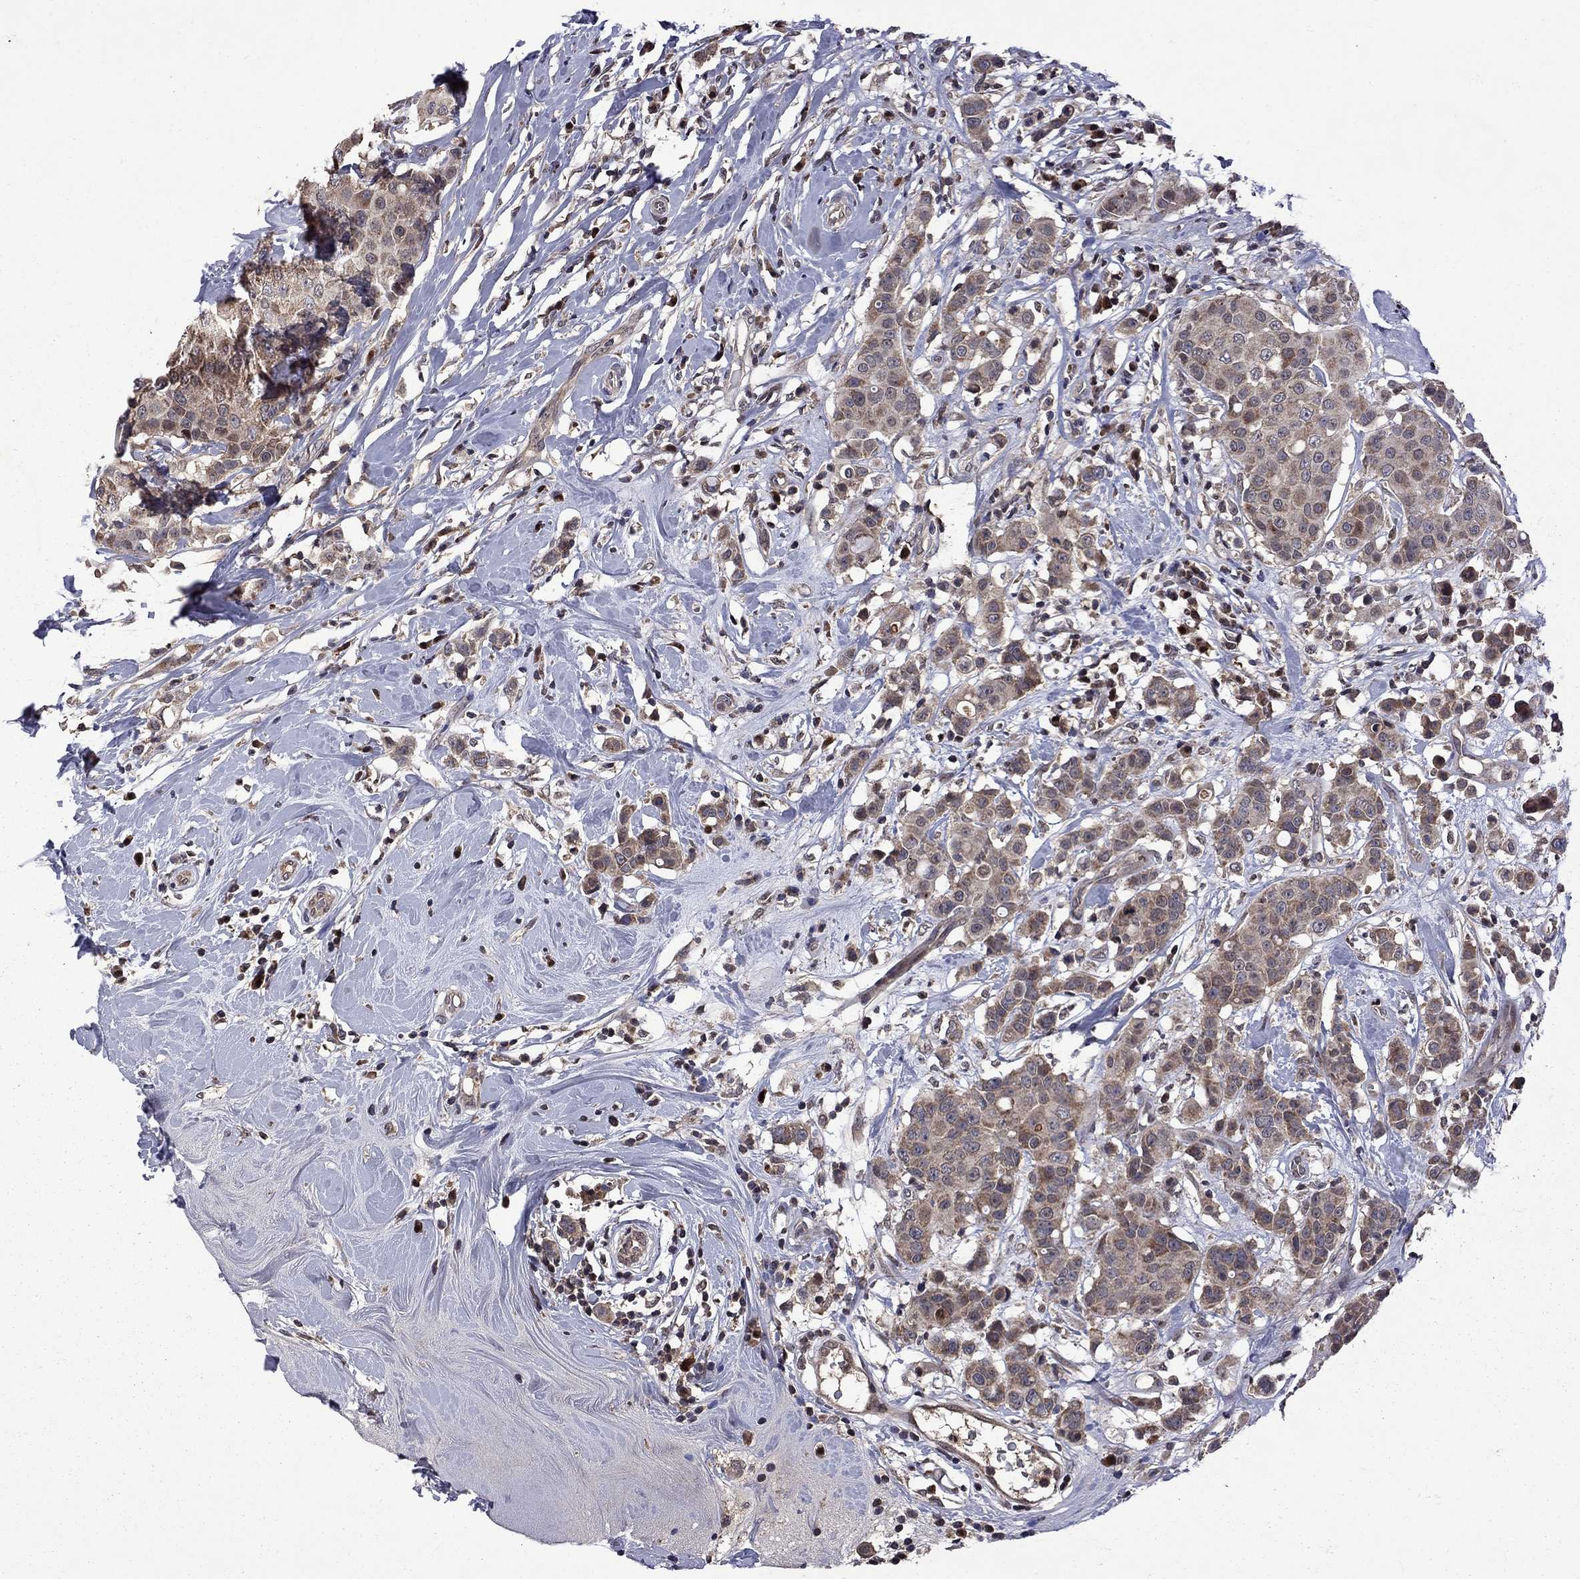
{"staining": {"intensity": "moderate", "quantity": ">75%", "location": "cytoplasmic/membranous"}, "tissue": "breast cancer", "cell_type": "Tumor cells", "image_type": "cancer", "snomed": [{"axis": "morphology", "description": "Duct carcinoma"}, {"axis": "topography", "description": "Breast"}], "caption": "Breast invasive ductal carcinoma stained for a protein exhibits moderate cytoplasmic/membranous positivity in tumor cells. (DAB (3,3'-diaminobenzidine) IHC, brown staining for protein, blue staining for nuclei).", "gene": "IPP", "patient": {"sex": "female", "age": 27}}